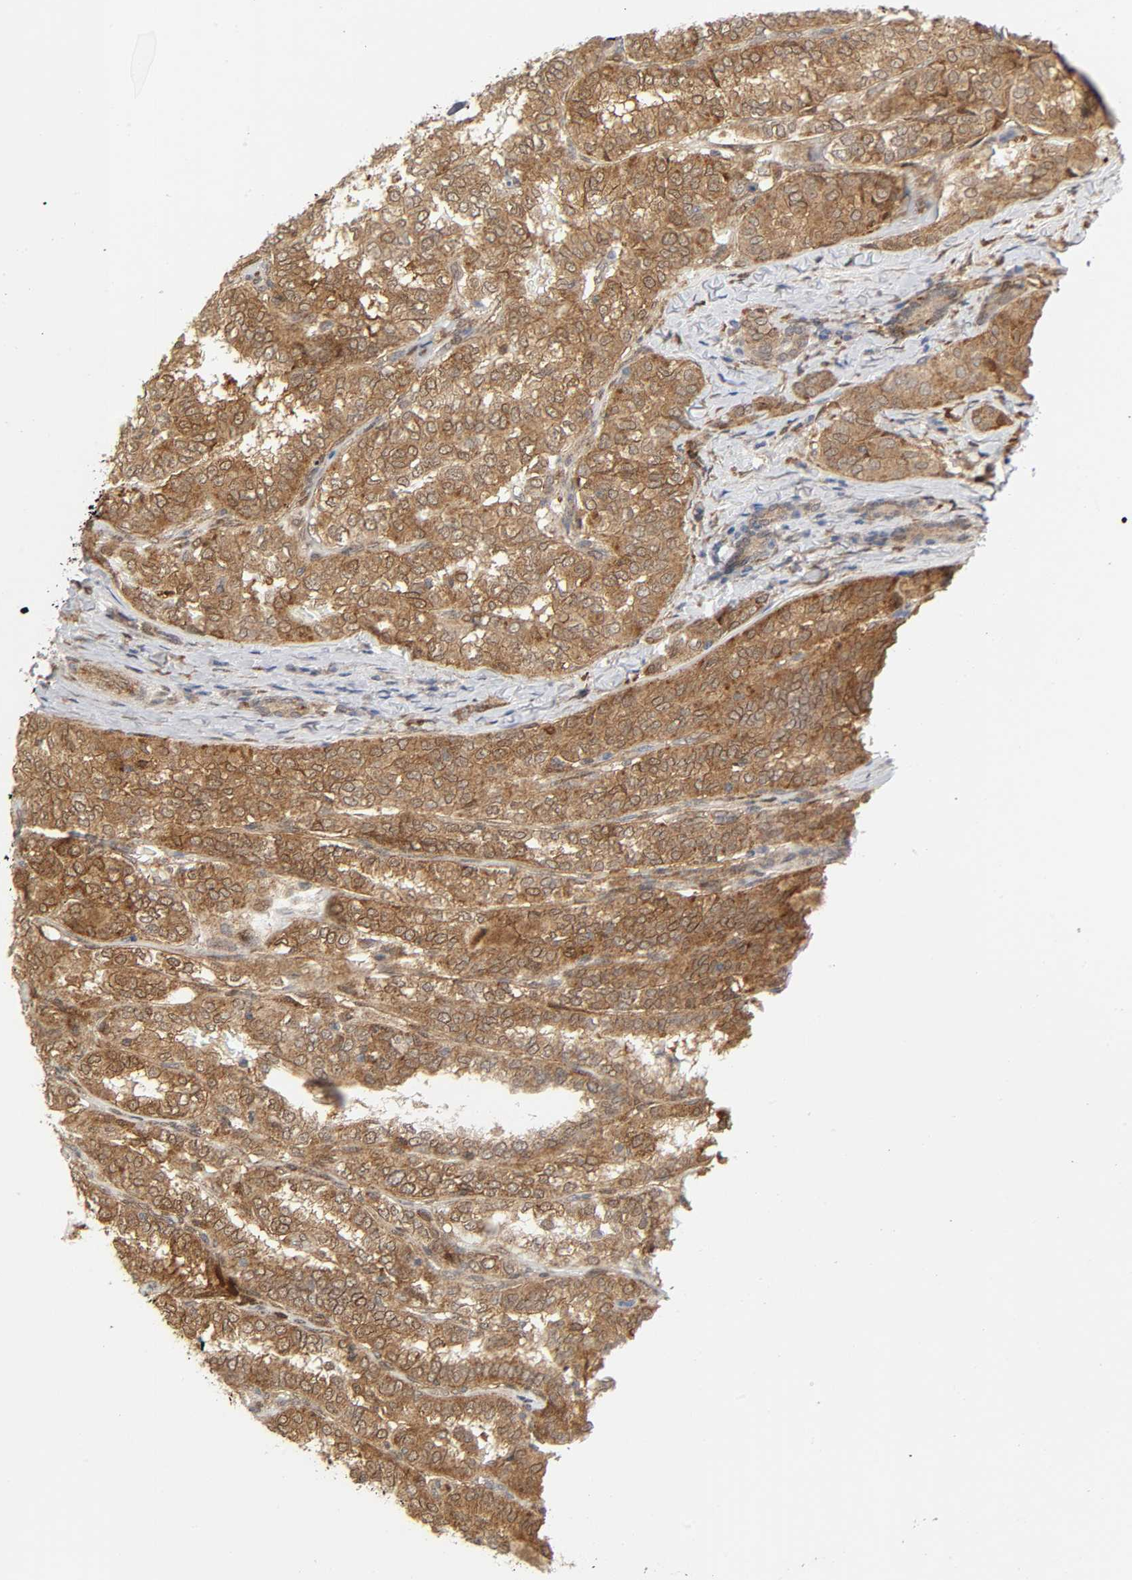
{"staining": {"intensity": "moderate", "quantity": ">75%", "location": "cytoplasmic/membranous"}, "tissue": "thyroid cancer", "cell_type": "Tumor cells", "image_type": "cancer", "snomed": [{"axis": "morphology", "description": "Papillary adenocarcinoma, NOS"}, {"axis": "topography", "description": "Thyroid gland"}], "caption": "Human papillary adenocarcinoma (thyroid) stained for a protein (brown) shows moderate cytoplasmic/membranous positive expression in approximately >75% of tumor cells.", "gene": "MAPK1", "patient": {"sex": "female", "age": 30}}